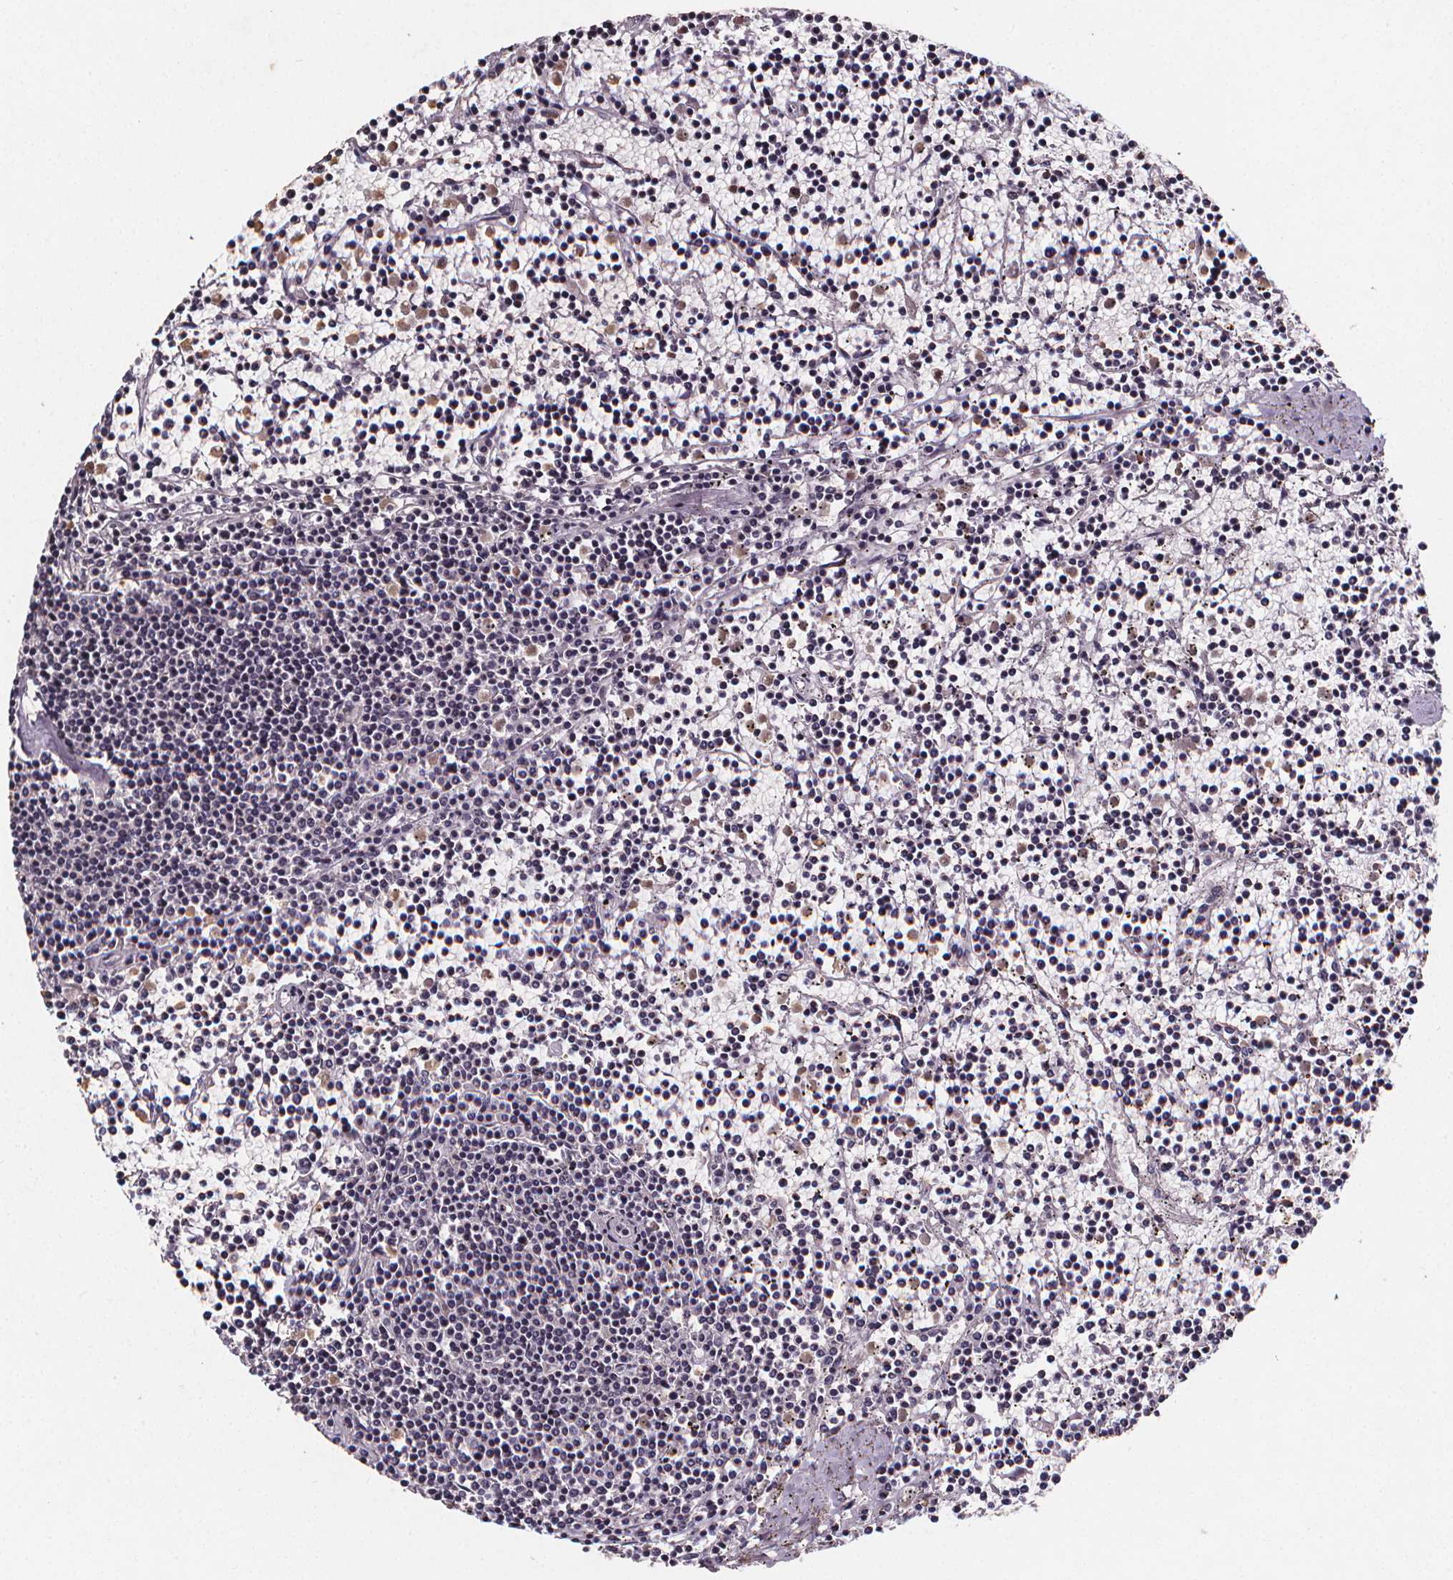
{"staining": {"intensity": "negative", "quantity": "none", "location": "none"}, "tissue": "lymphoma", "cell_type": "Tumor cells", "image_type": "cancer", "snomed": [{"axis": "morphology", "description": "Malignant lymphoma, non-Hodgkin's type, Low grade"}, {"axis": "topography", "description": "Spleen"}], "caption": "Immunohistochemistry micrograph of neoplastic tissue: human malignant lymphoma, non-Hodgkin's type (low-grade) stained with DAB demonstrates no significant protein staining in tumor cells. (Brightfield microscopy of DAB (3,3'-diaminobenzidine) immunohistochemistry (IHC) at high magnification).", "gene": "SPAG8", "patient": {"sex": "female", "age": 19}}